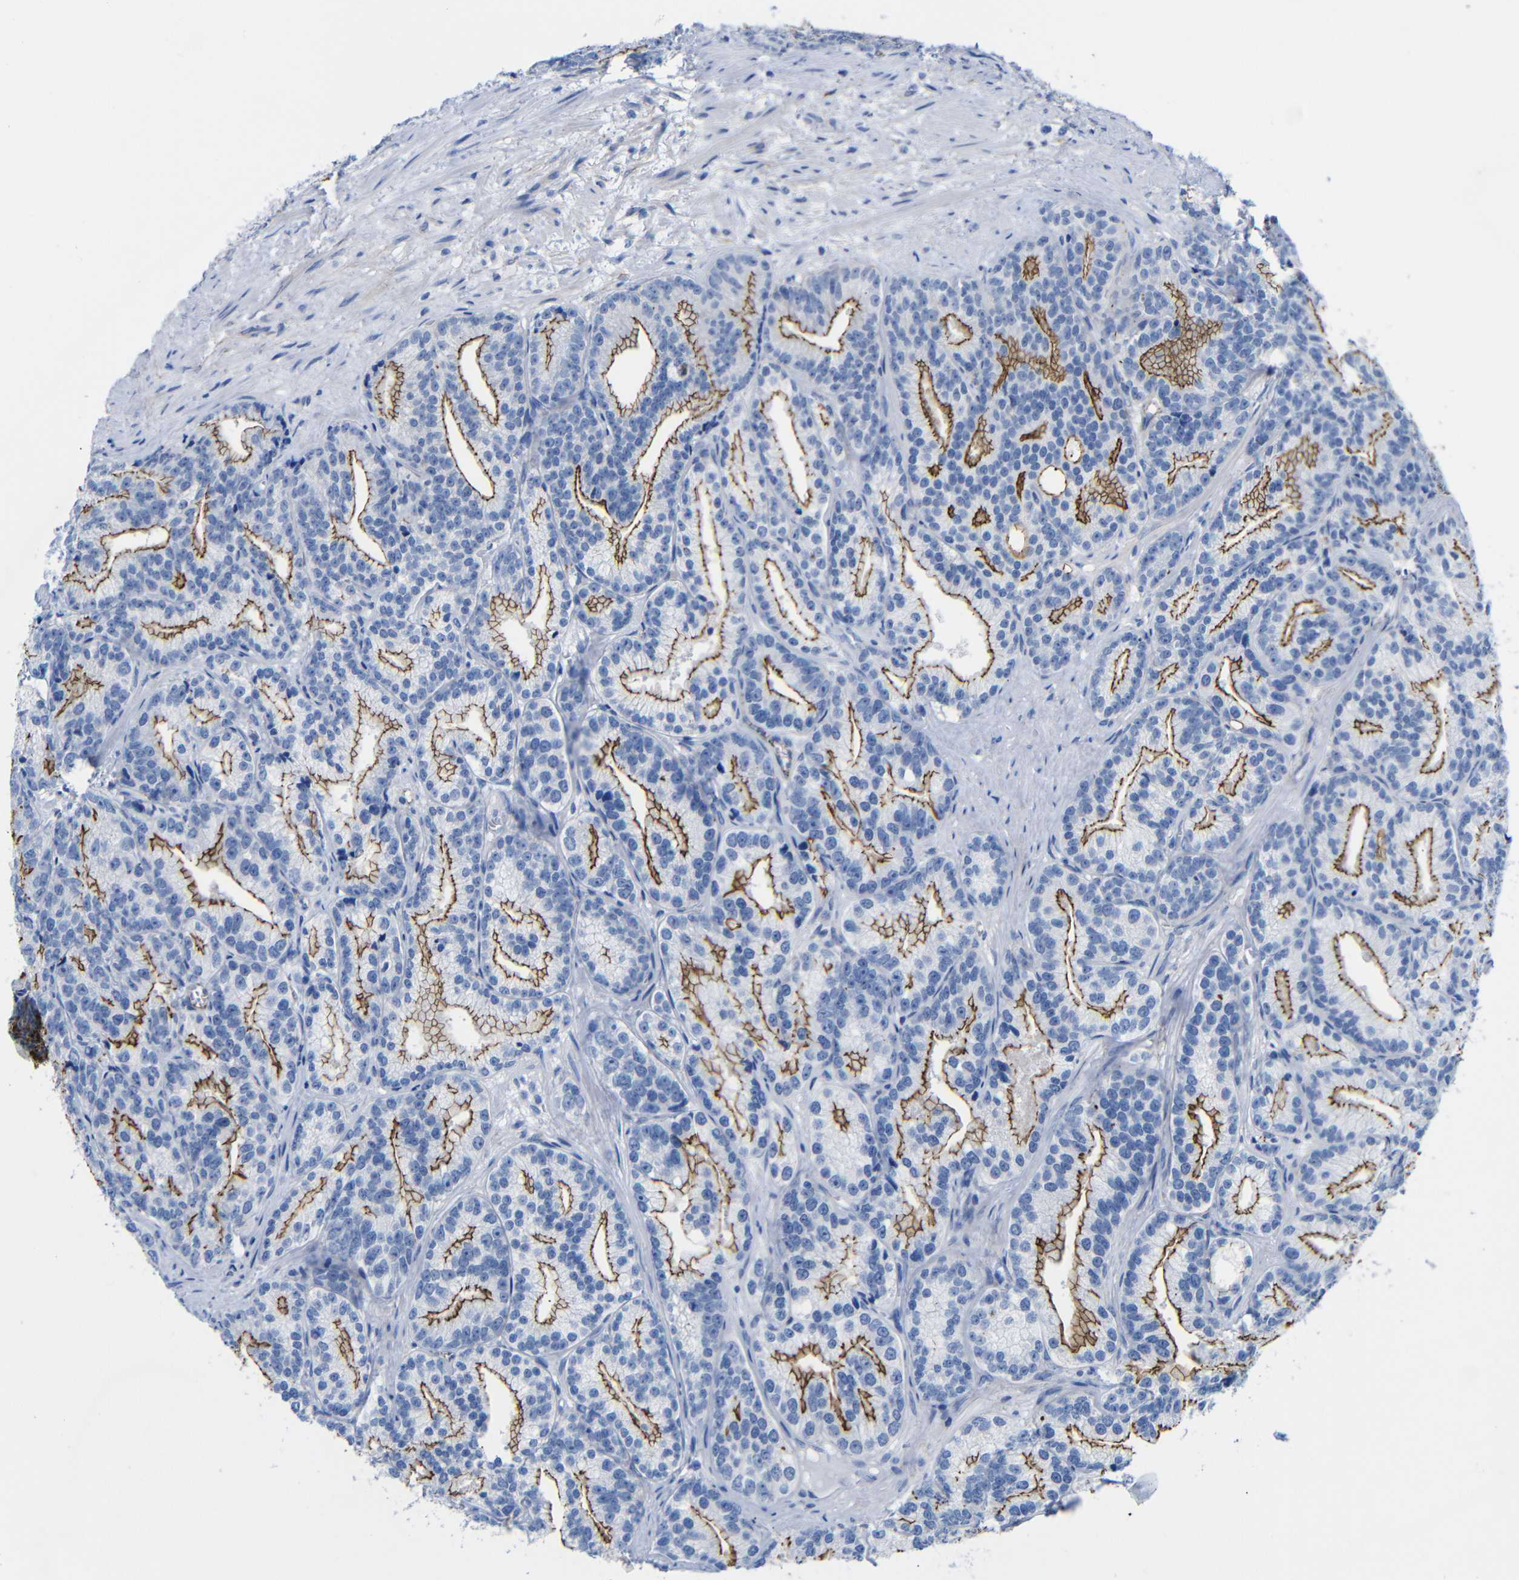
{"staining": {"intensity": "strong", "quantity": "25%-75%", "location": "cytoplasmic/membranous"}, "tissue": "prostate cancer", "cell_type": "Tumor cells", "image_type": "cancer", "snomed": [{"axis": "morphology", "description": "Adenocarcinoma, Low grade"}, {"axis": "topography", "description": "Prostate"}], "caption": "About 25%-75% of tumor cells in prostate cancer (adenocarcinoma (low-grade)) exhibit strong cytoplasmic/membranous protein staining as visualized by brown immunohistochemical staining.", "gene": "CGNL1", "patient": {"sex": "male", "age": 89}}